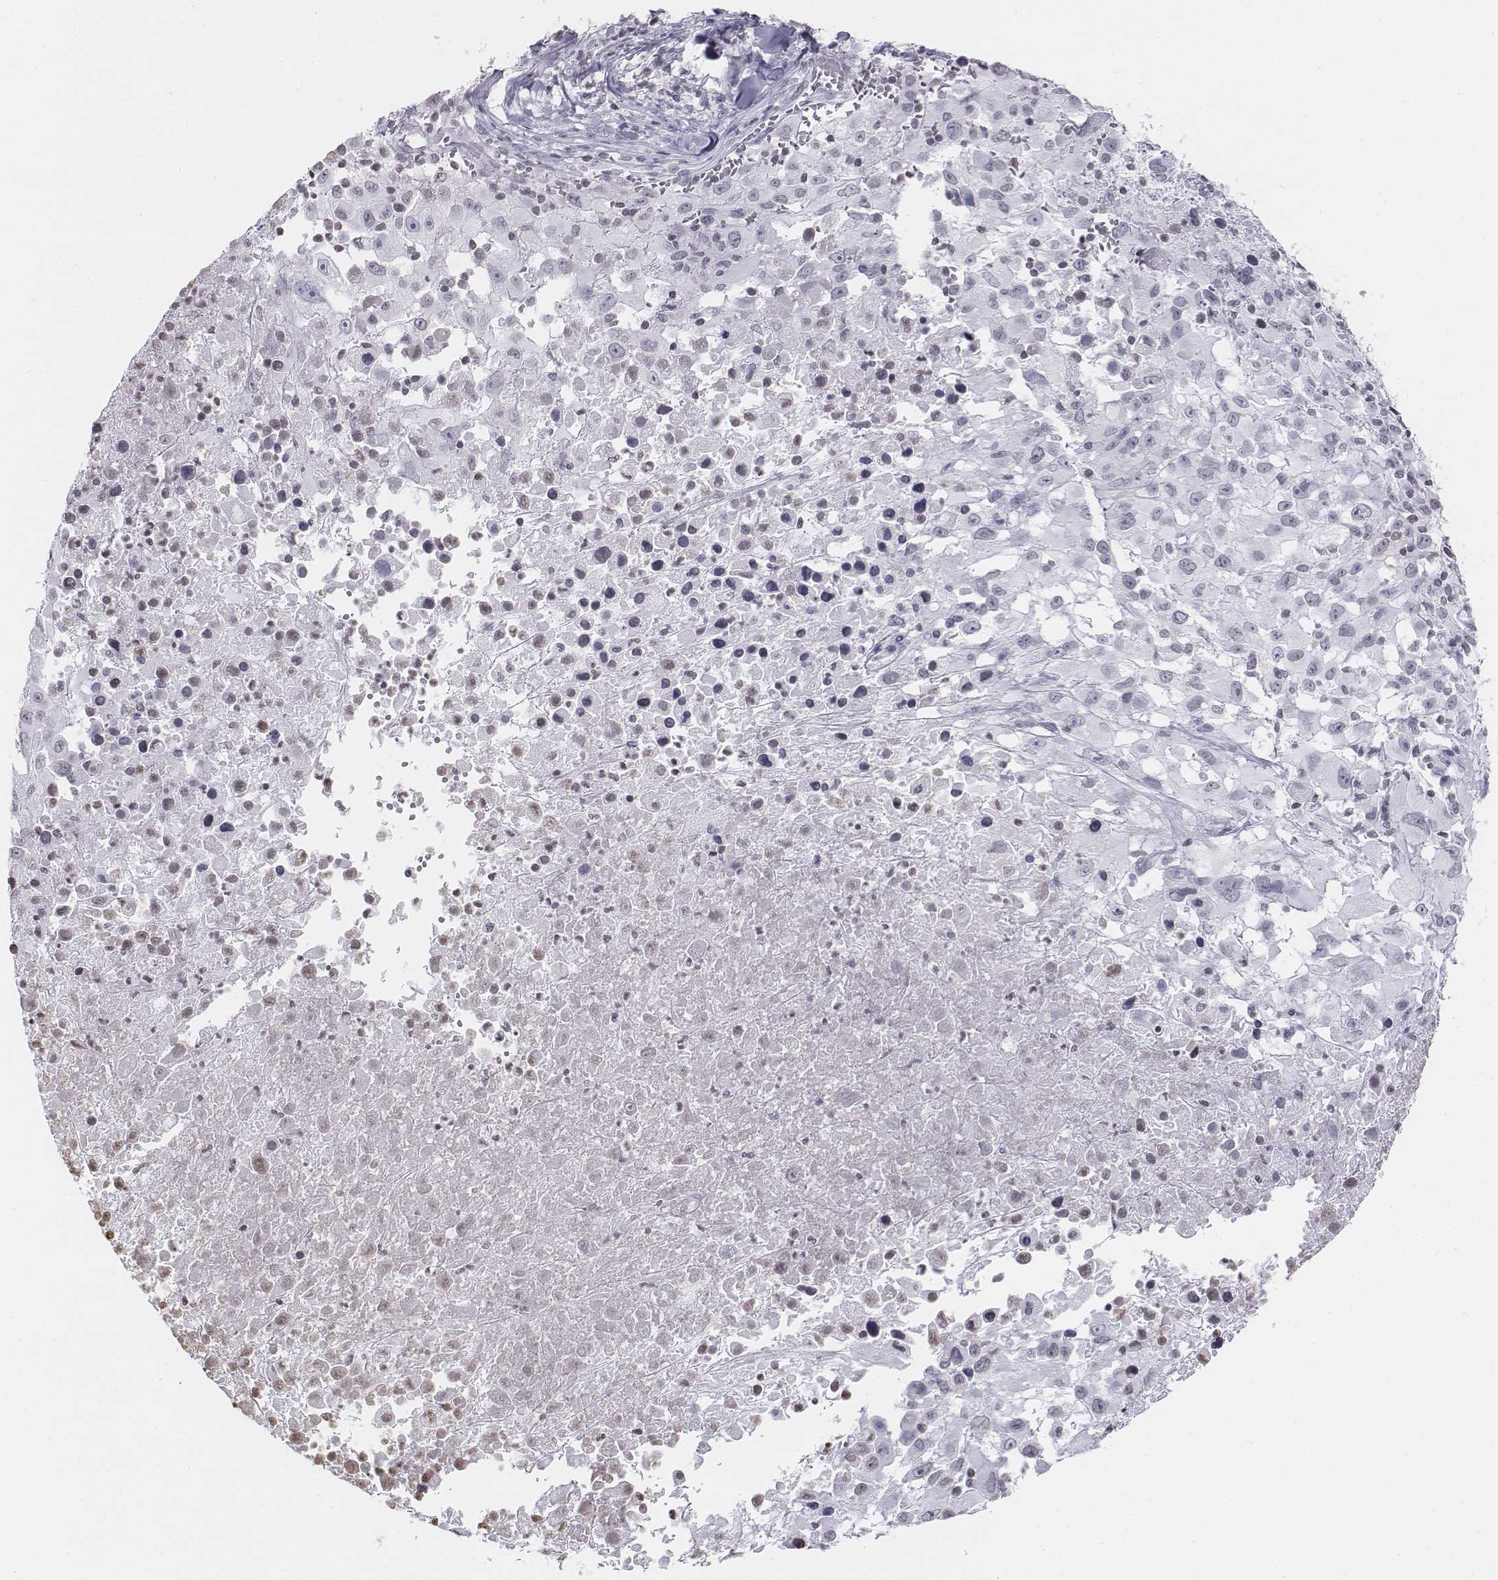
{"staining": {"intensity": "negative", "quantity": "none", "location": "none"}, "tissue": "melanoma", "cell_type": "Tumor cells", "image_type": "cancer", "snomed": [{"axis": "morphology", "description": "Malignant melanoma, Metastatic site"}, {"axis": "topography", "description": "Soft tissue"}], "caption": "IHC micrograph of human melanoma stained for a protein (brown), which reveals no expression in tumor cells.", "gene": "BARHL1", "patient": {"sex": "male", "age": 50}}